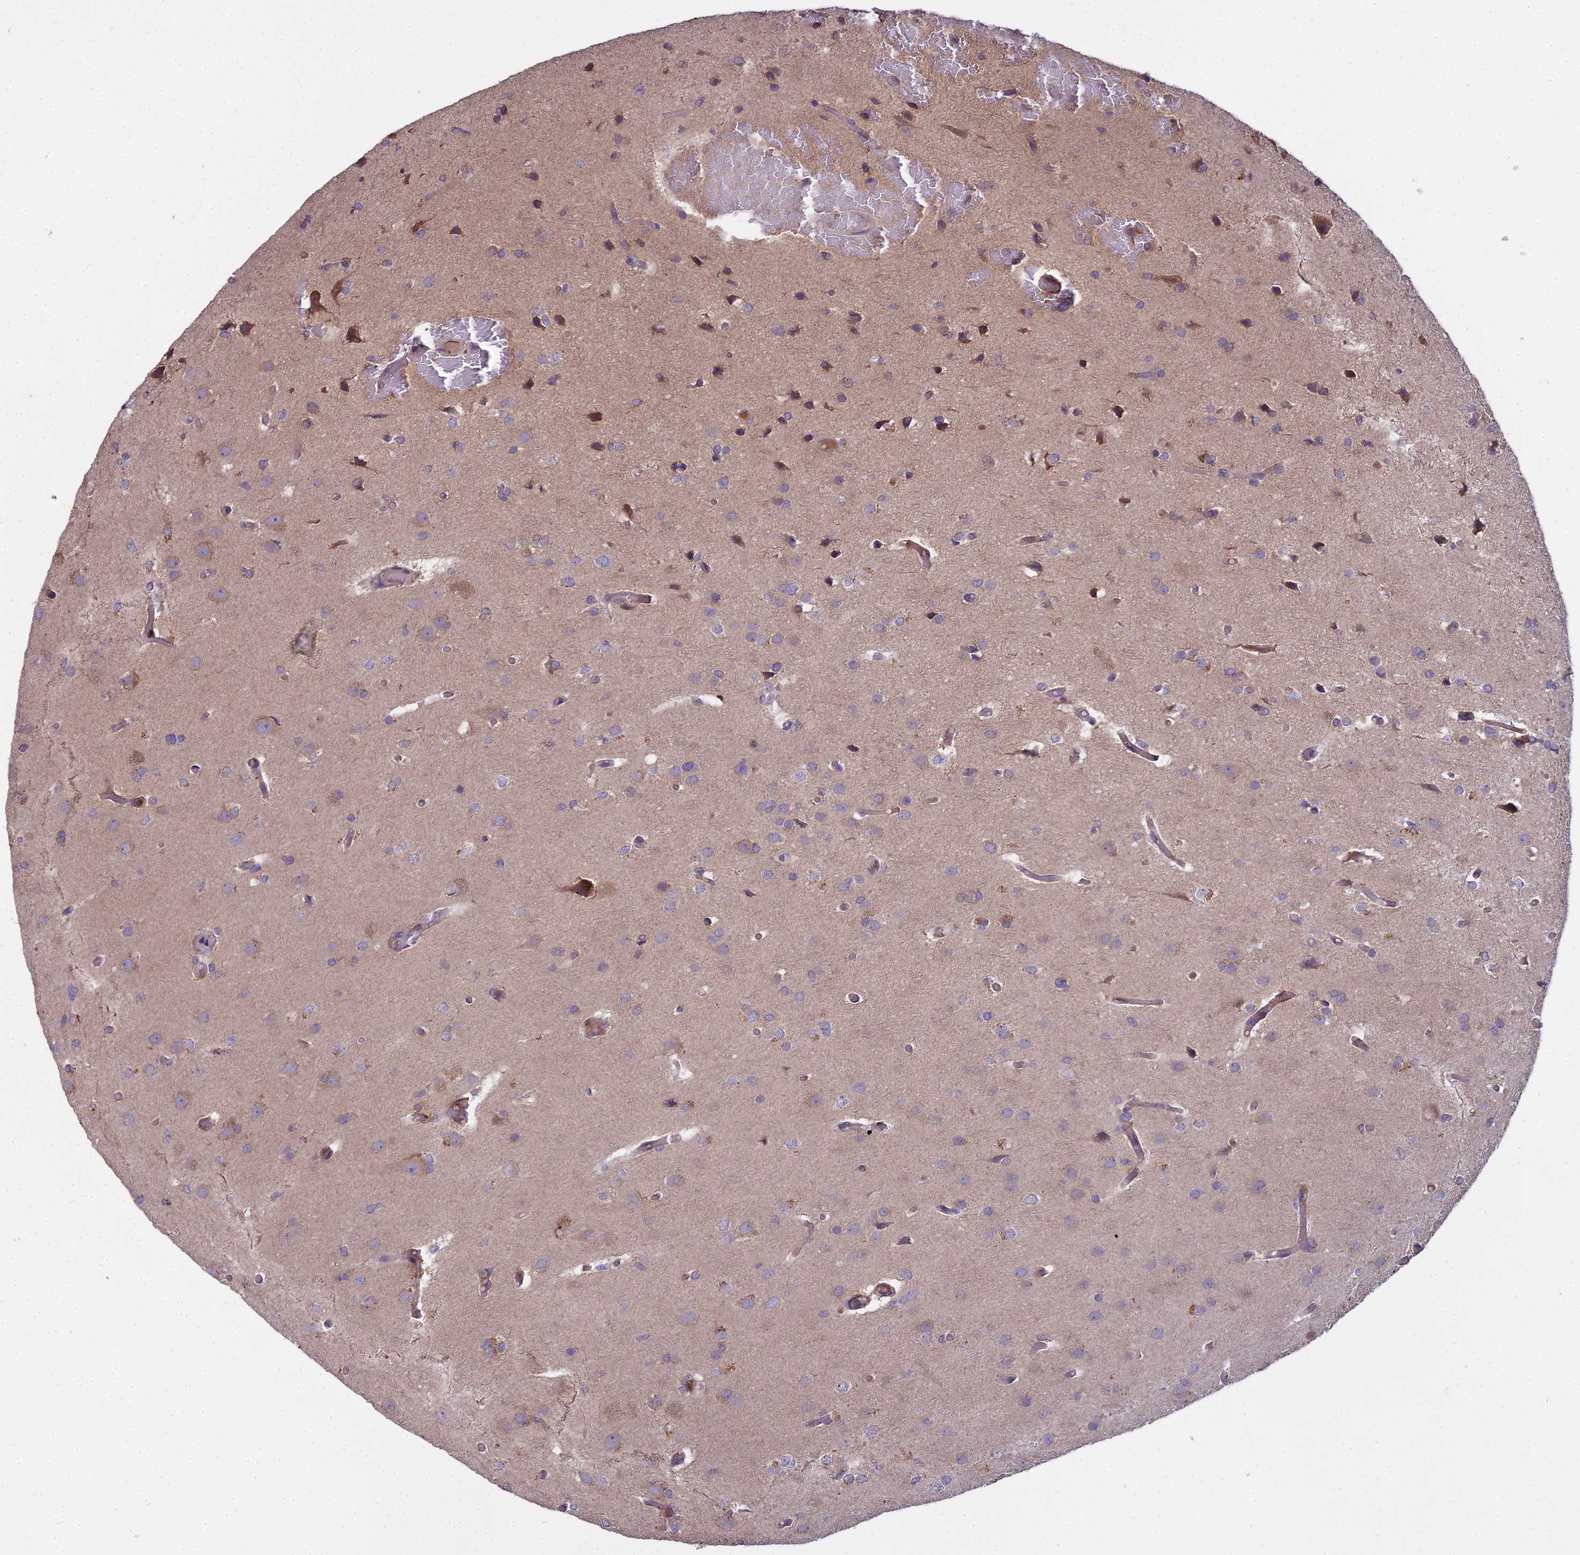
{"staining": {"intensity": "weak", "quantity": "<25%", "location": "cytoplasmic/membranous"}, "tissue": "glioma", "cell_type": "Tumor cells", "image_type": "cancer", "snomed": [{"axis": "morphology", "description": "Glioma, malignant, High grade"}, {"axis": "topography", "description": "Brain"}], "caption": "Immunohistochemistry image of human malignant glioma (high-grade) stained for a protein (brown), which reveals no staining in tumor cells. The staining is performed using DAB brown chromogen with nuclei counter-stained in using hematoxylin.", "gene": "CCDC167", "patient": {"sex": "female", "age": 50}}